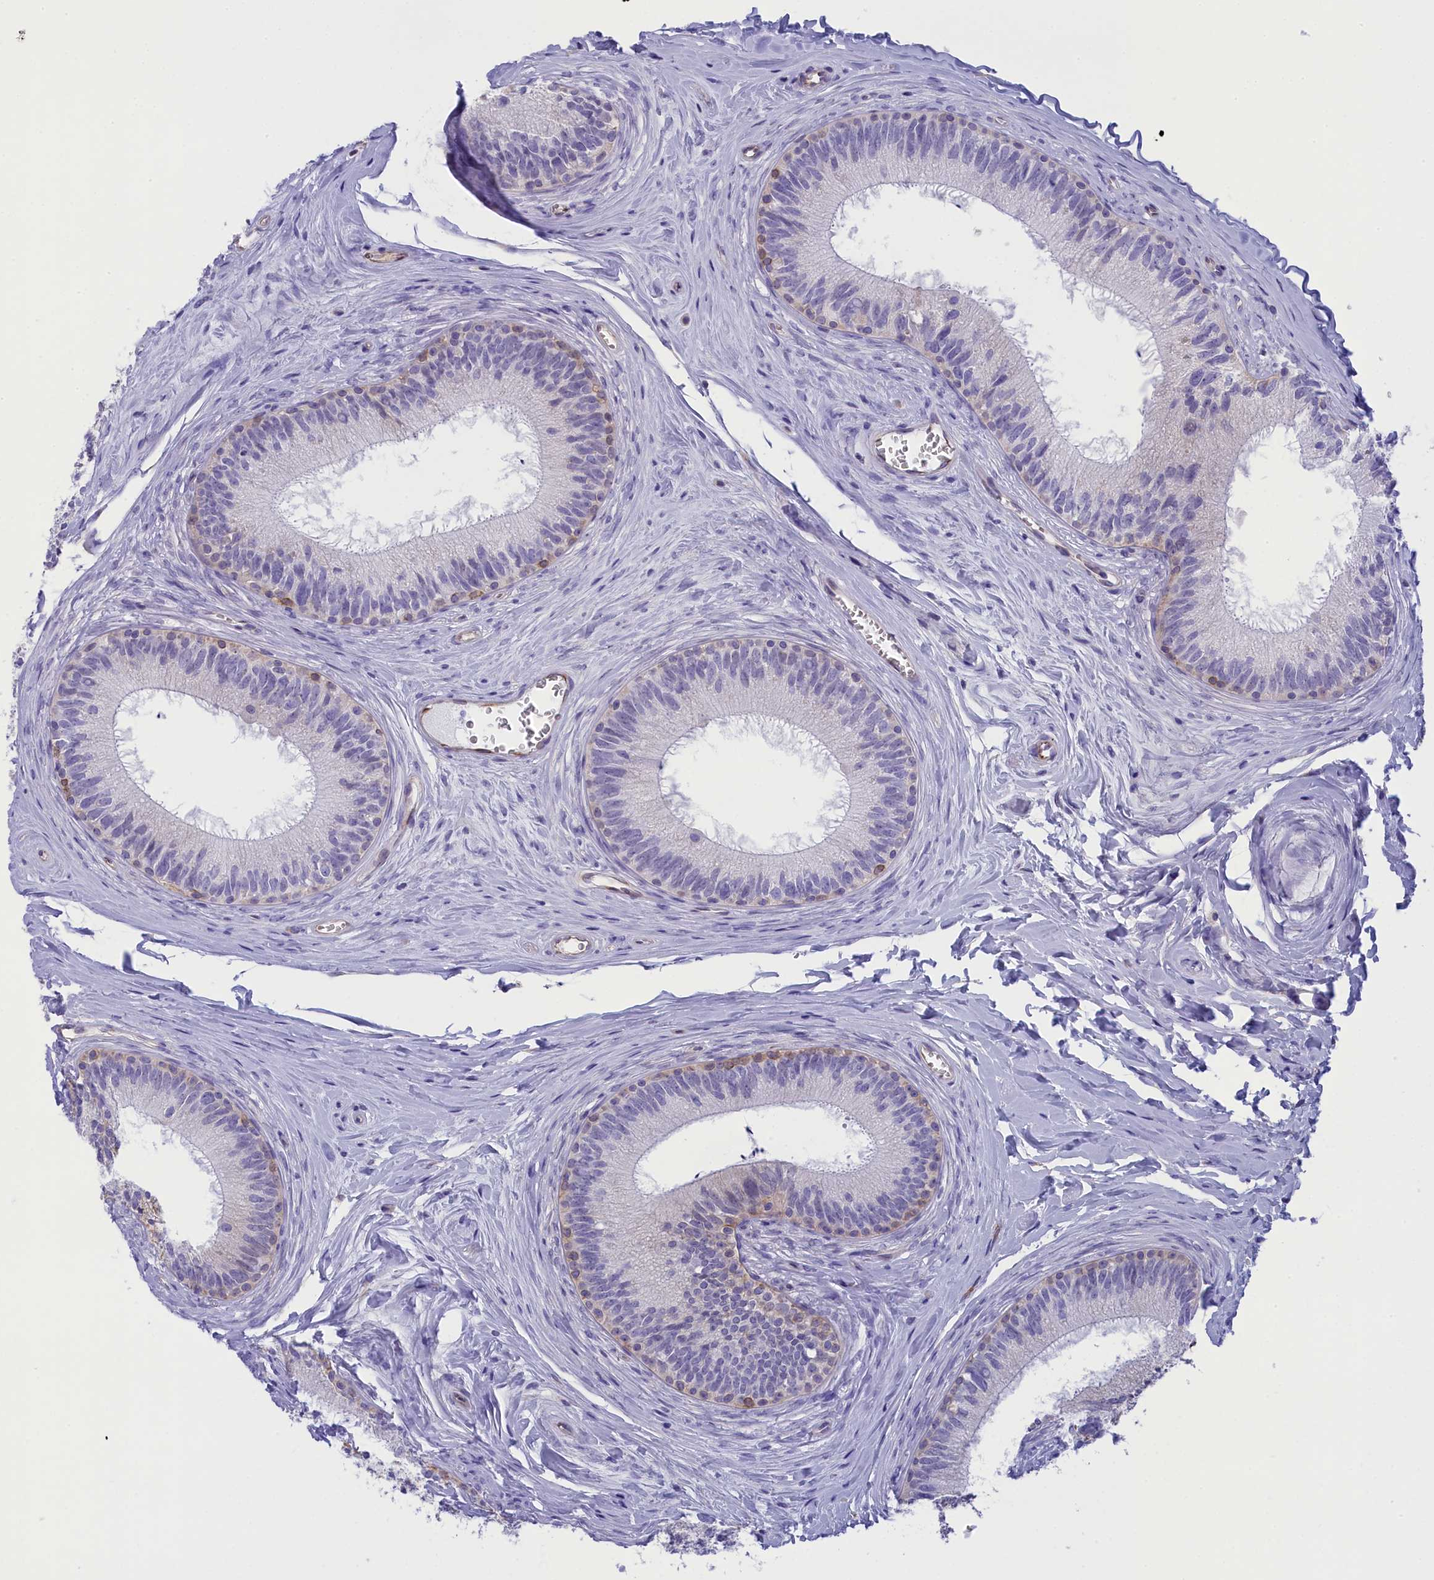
{"staining": {"intensity": "moderate", "quantity": "<25%", "location": "cytoplasmic/membranous"}, "tissue": "epididymis", "cell_type": "Glandular cells", "image_type": "normal", "snomed": [{"axis": "morphology", "description": "Normal tissue, NOS"}, {"axis": "topography", "description": "Epididymis"}], "caption": "A high-resolution image shows IHC staining of normal epididymis, which displays moderate cytoplasmic/membranous staining in about <25% of glandular cells. The protein of interest is shown in brown color, while the nuclei are stained blue.", "gene": "TACSTD2", "patient": {"sex": "male", "age": 33}}